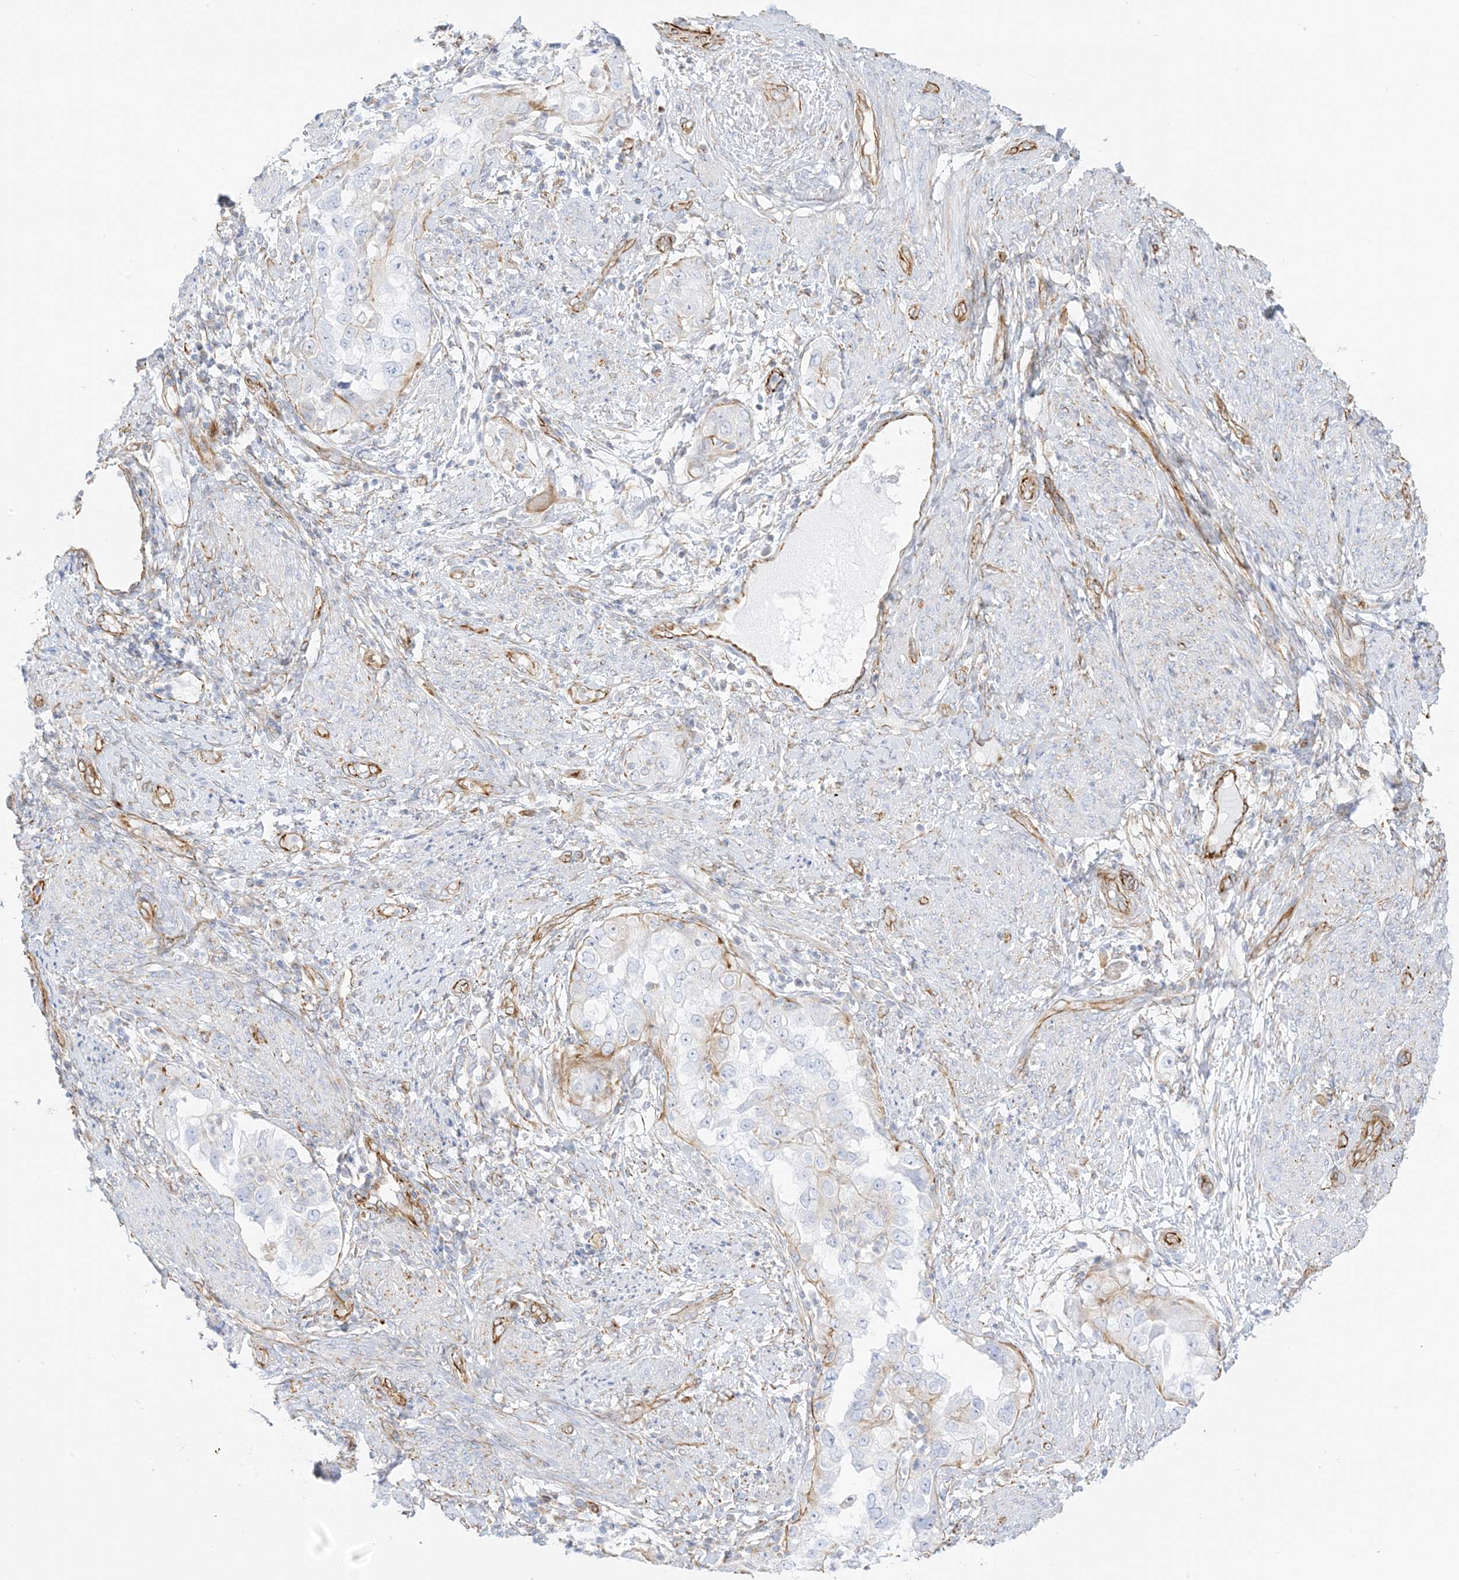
{"staining": {"intensity": "negative", "quantity": "none", "location": "none"}, "tissue": "endometrial cancer", "cell_type": "Tumor cells", "image_type": "cancer", "snomed": [{"axis": "morphology", "description": "Adenocarcinoma, NOS"}, {"axis": "topography", "description": "Endometrium"}], "caption": "Endometrial cancer (adenocarcinoma) was stained to show a protein in brown. There is no significant staining in tumor cells.", "gene": "PID1", "patient": {"sex": "female", "age": 85}}